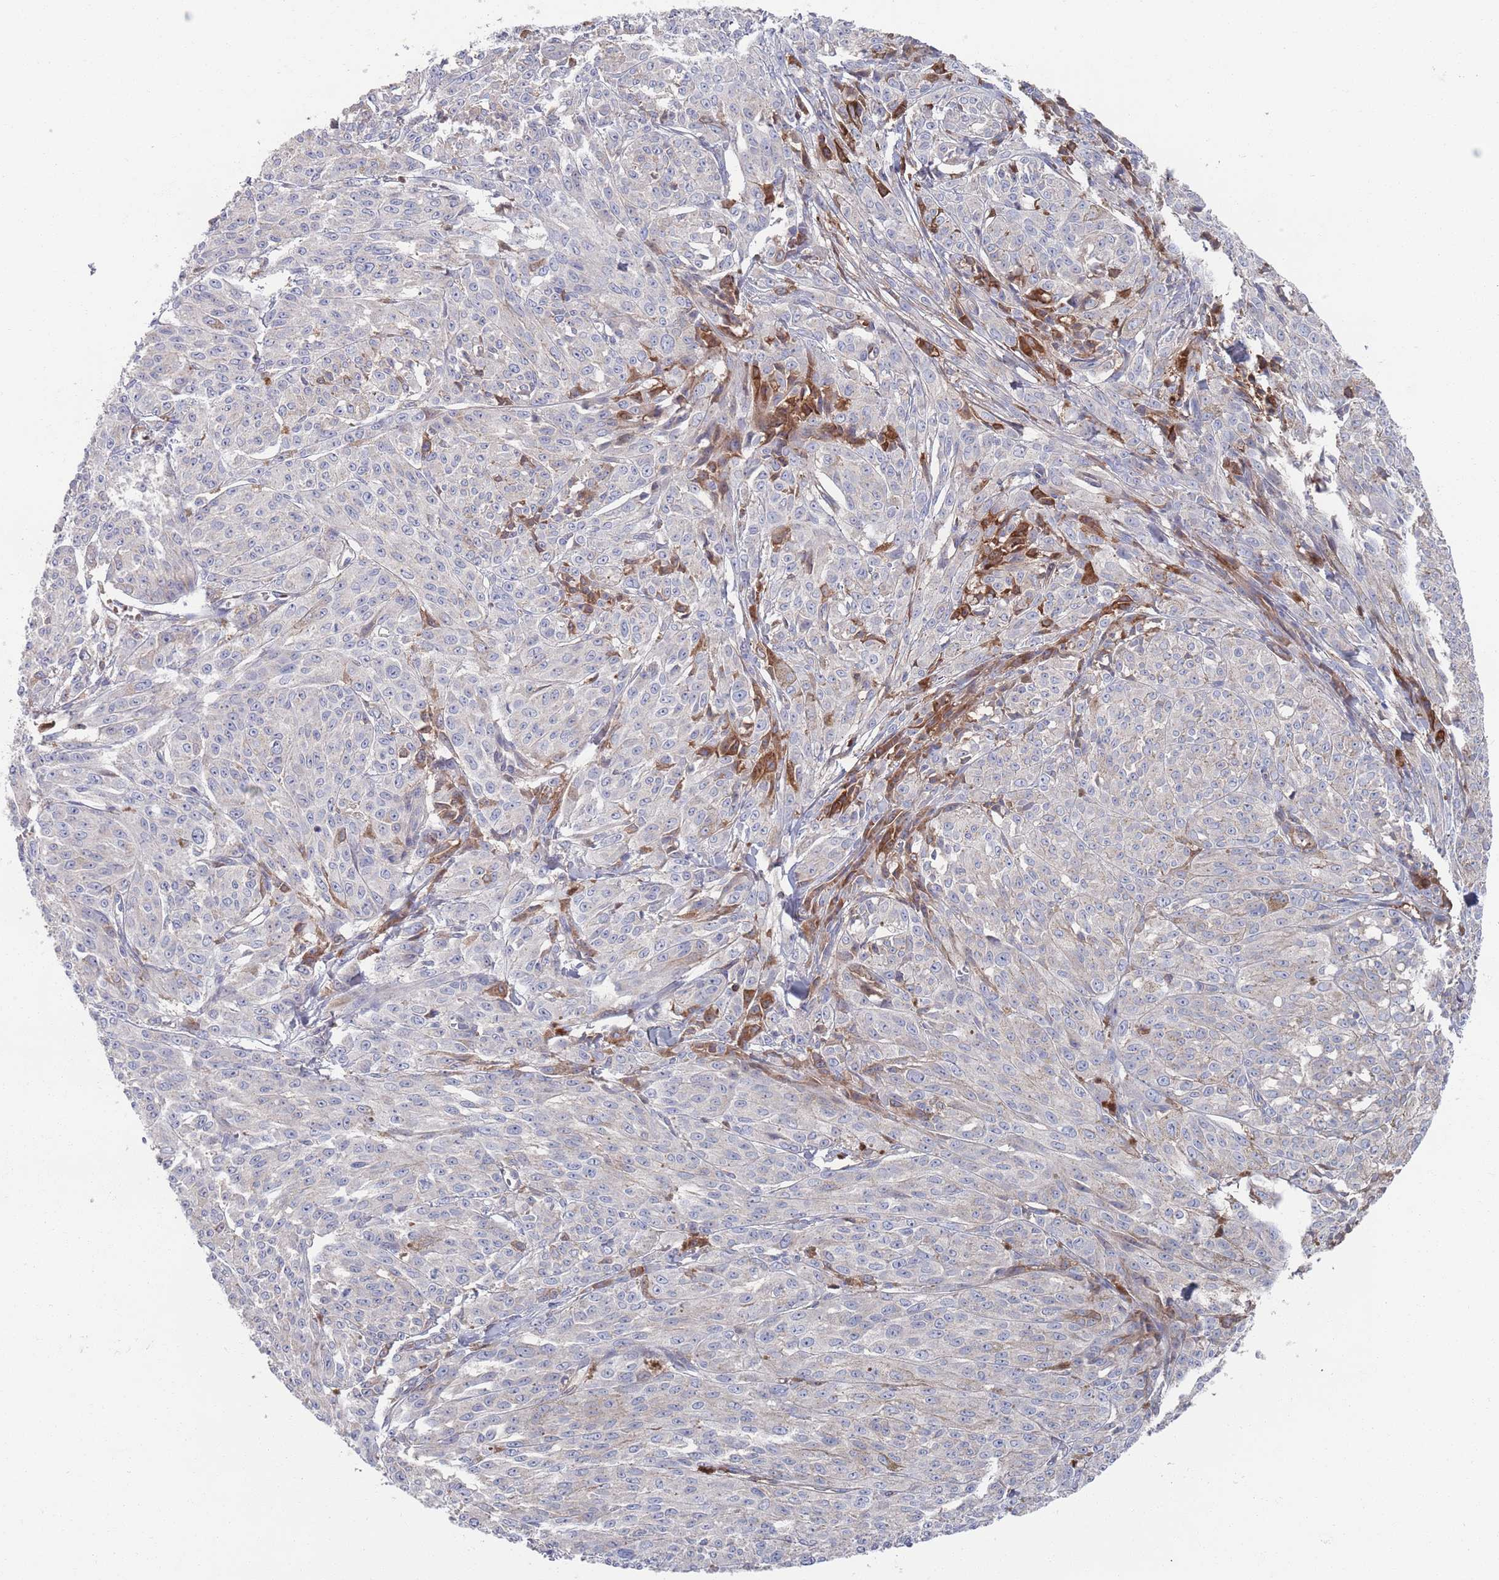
{"staining": {"intensity": "negative", "quantity": "none", "location": "none"}, "tissue": "melanoma", "cell_type": "Tumor cells", "image_type": "cancer", "snomed": [{"axis": "morphology", "description": "Malignant melanoma, NOS"}, {"axis": "topography", "description": "Skin"}], "caption": "Immunohistochemical staining of human melanoma reveals no significant expression in tumor cells.", "gene": "PLEKHA4", "patient": {"sex": "female", "age": 52}}